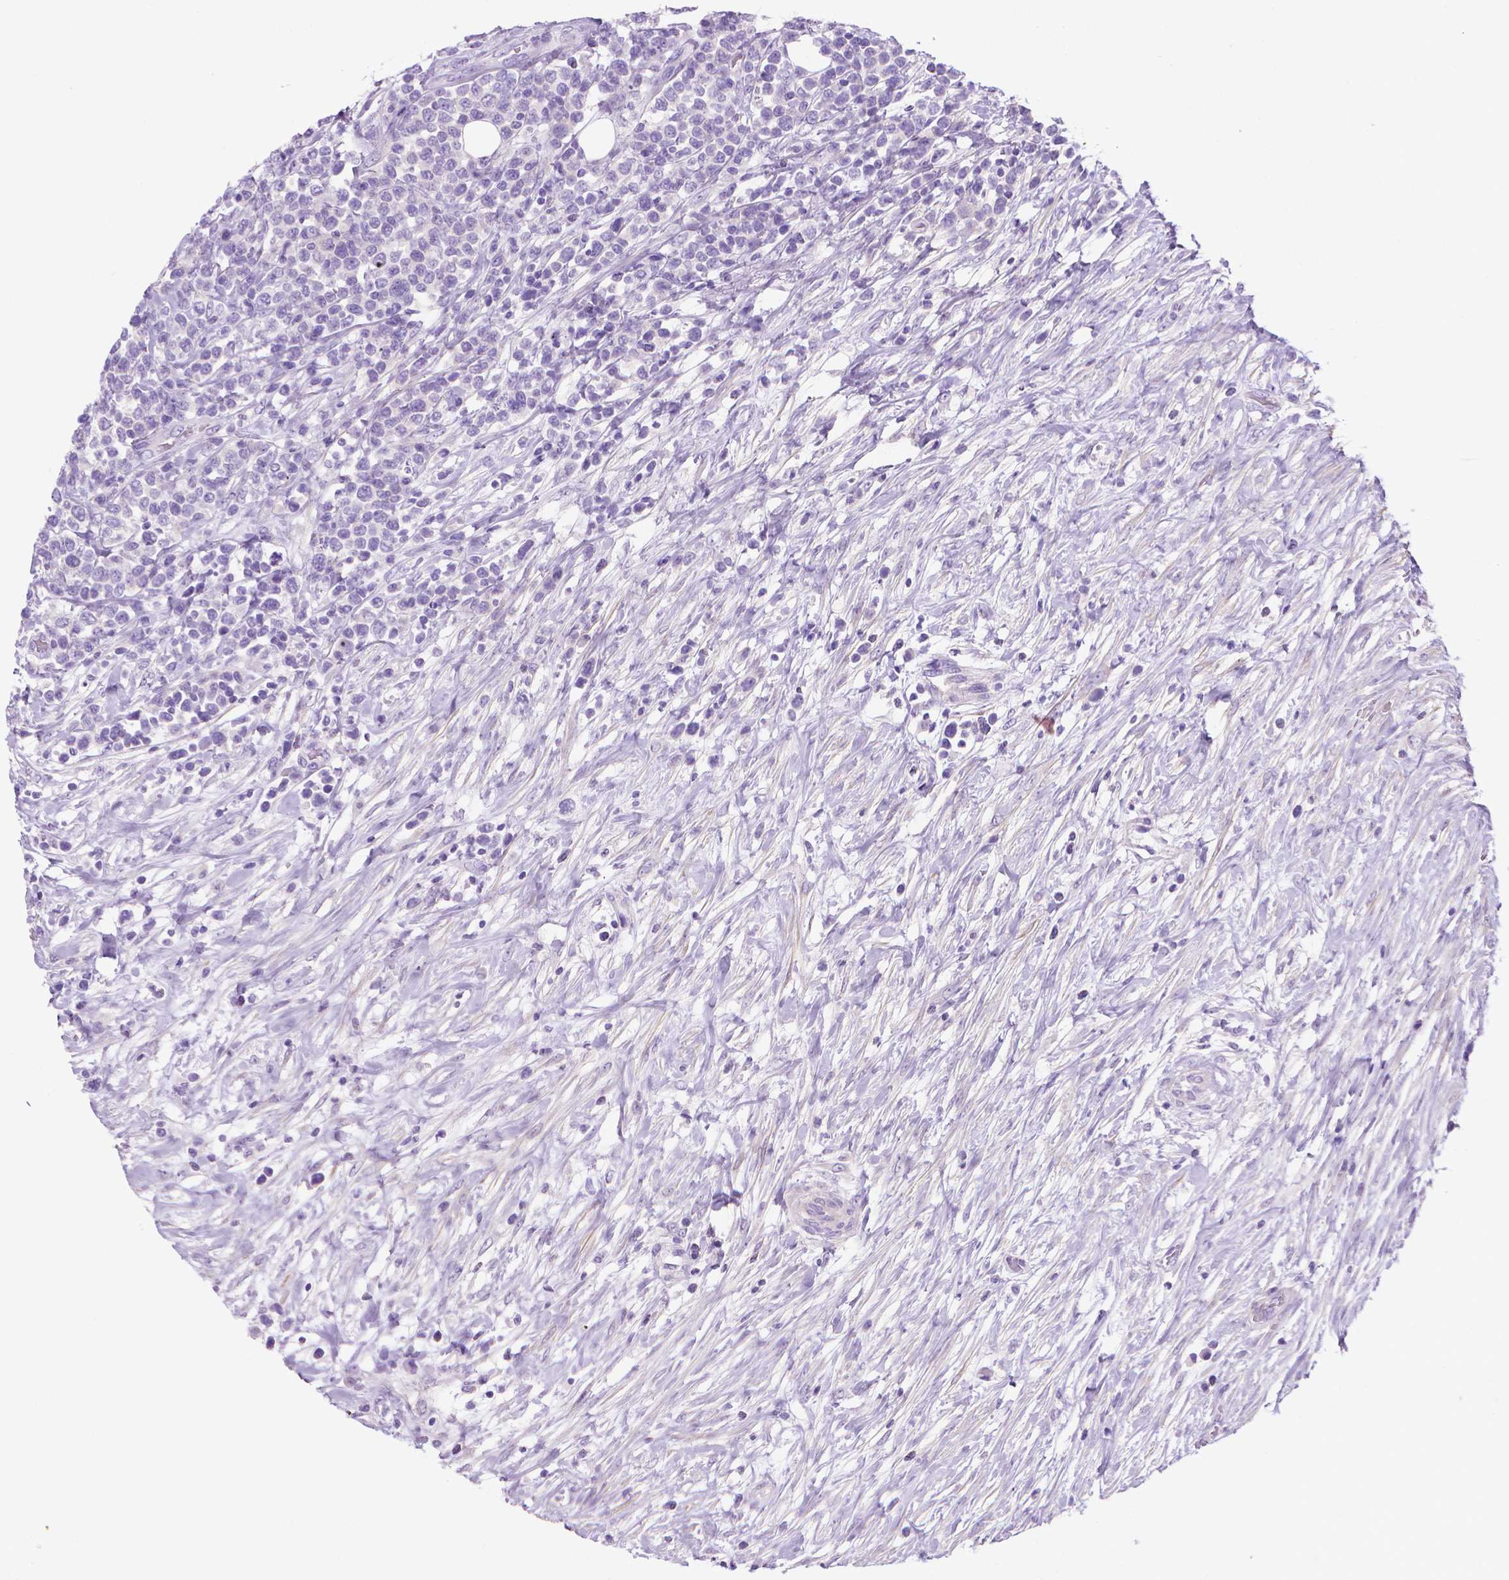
{"staining": {"intensity": "negative", "quantity": "none", "location": "none"}, "tissue": "lymphoma", "cell_type": "Tumor cells", "image_type": "cancer", "snomed": [{"axis": "morphology", "description": "Malignant lymphoma, non-Hodgkin's type, High grade"}, {"axis": "topography", "description": "Soft tissue"}], "caption": "Tumor cells show no significant staining in lymphoma.", "gene": "FASN", "patient": {"sex": "female", "age": 56}}